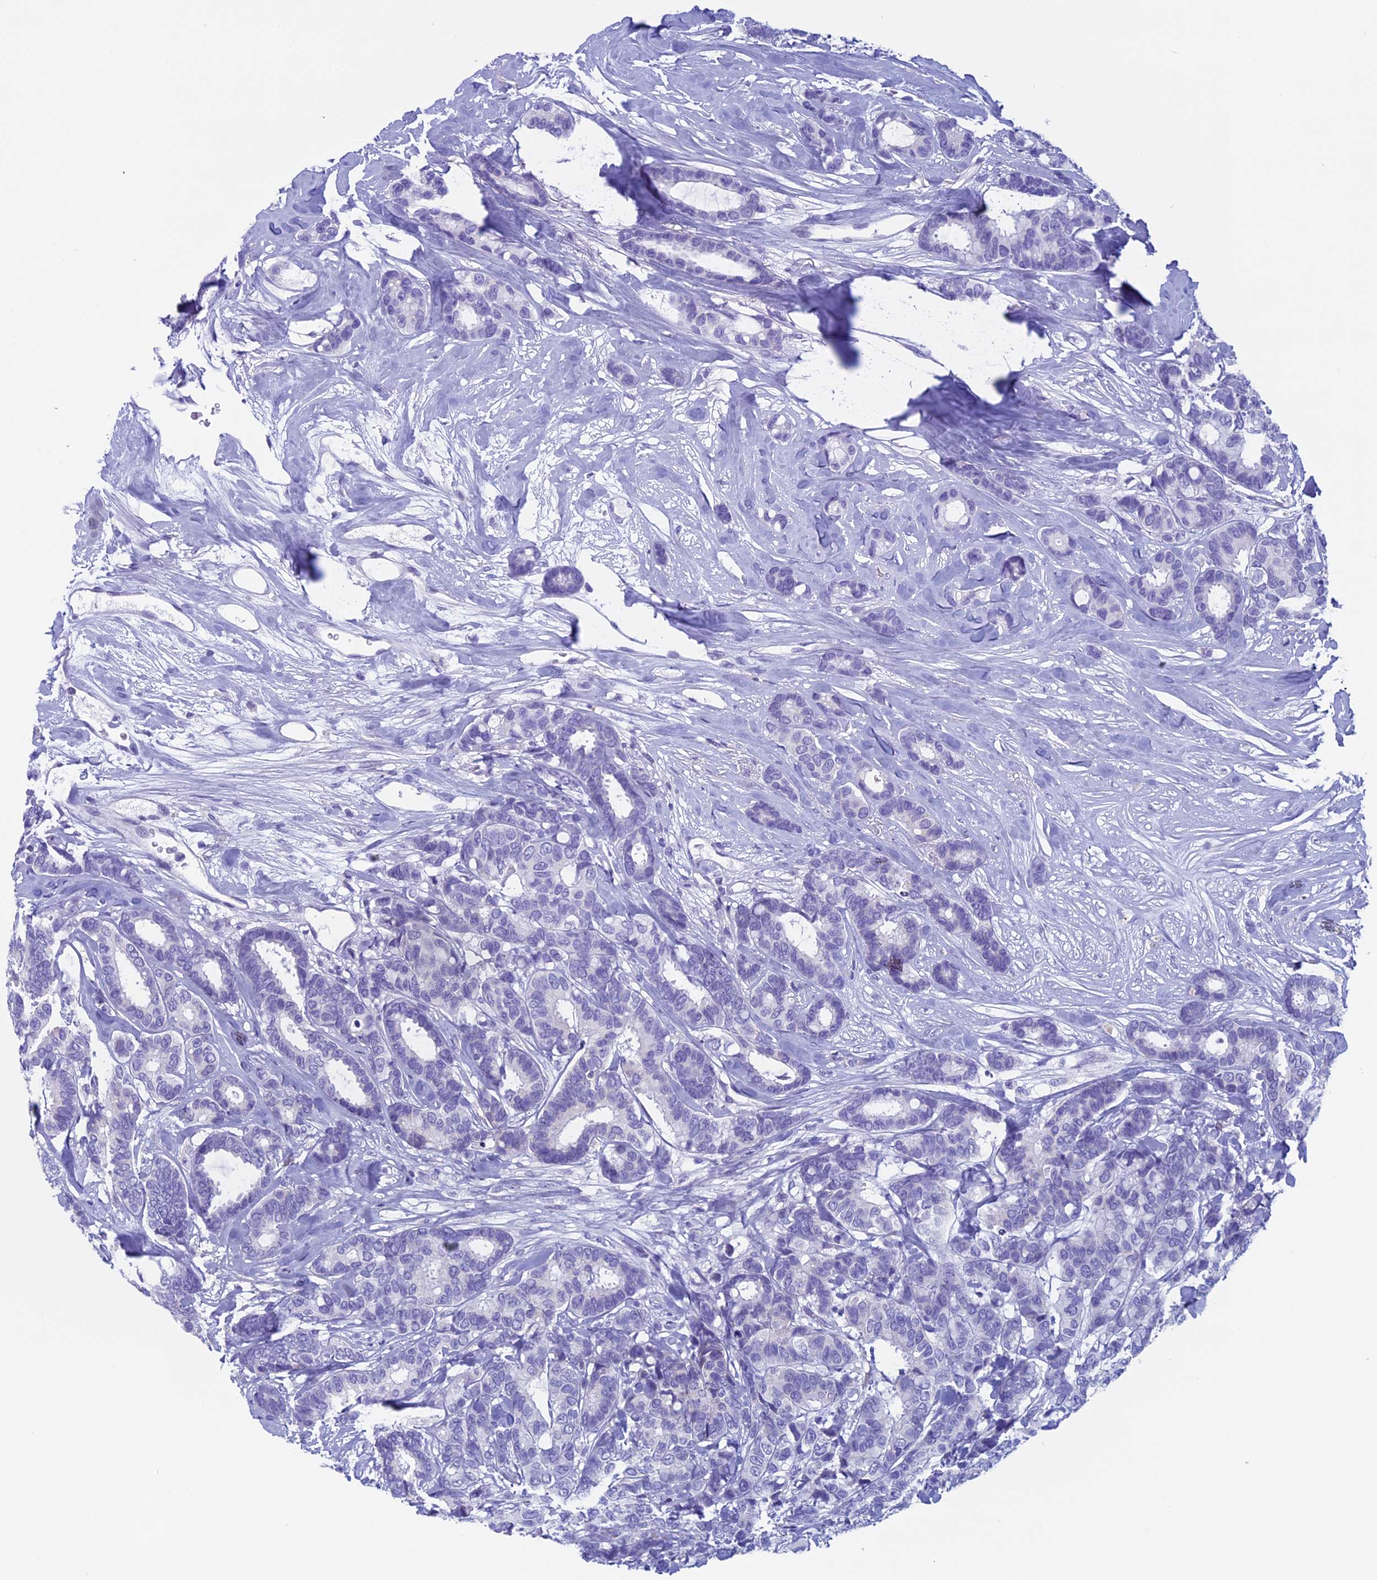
{"staining": {"intensity": "negative", "quantity": "none", "location": "none"}, "tissue": "breast cancer", "cell_type": "Tumor cells", "image_type": "cancer", "snomed": [{"axis": "morphology", "description": "Duct carcinoma"}, {"axis": "topography", "description": "Breast"}], "caption": "High magnification brightfield microscopy of intraductal carcinoma (breast) stained with DAB (3,3'-diaminobenzidine) (brown) and counterstained with hematoxylin (blue): tumor cells show no significant staining. The staining is performed using DAB brown chromogen with nuclei counter-stained in using hematoxylin.", "gene": "ZNF563", "patient": {"sex": "female", "age": 87}}